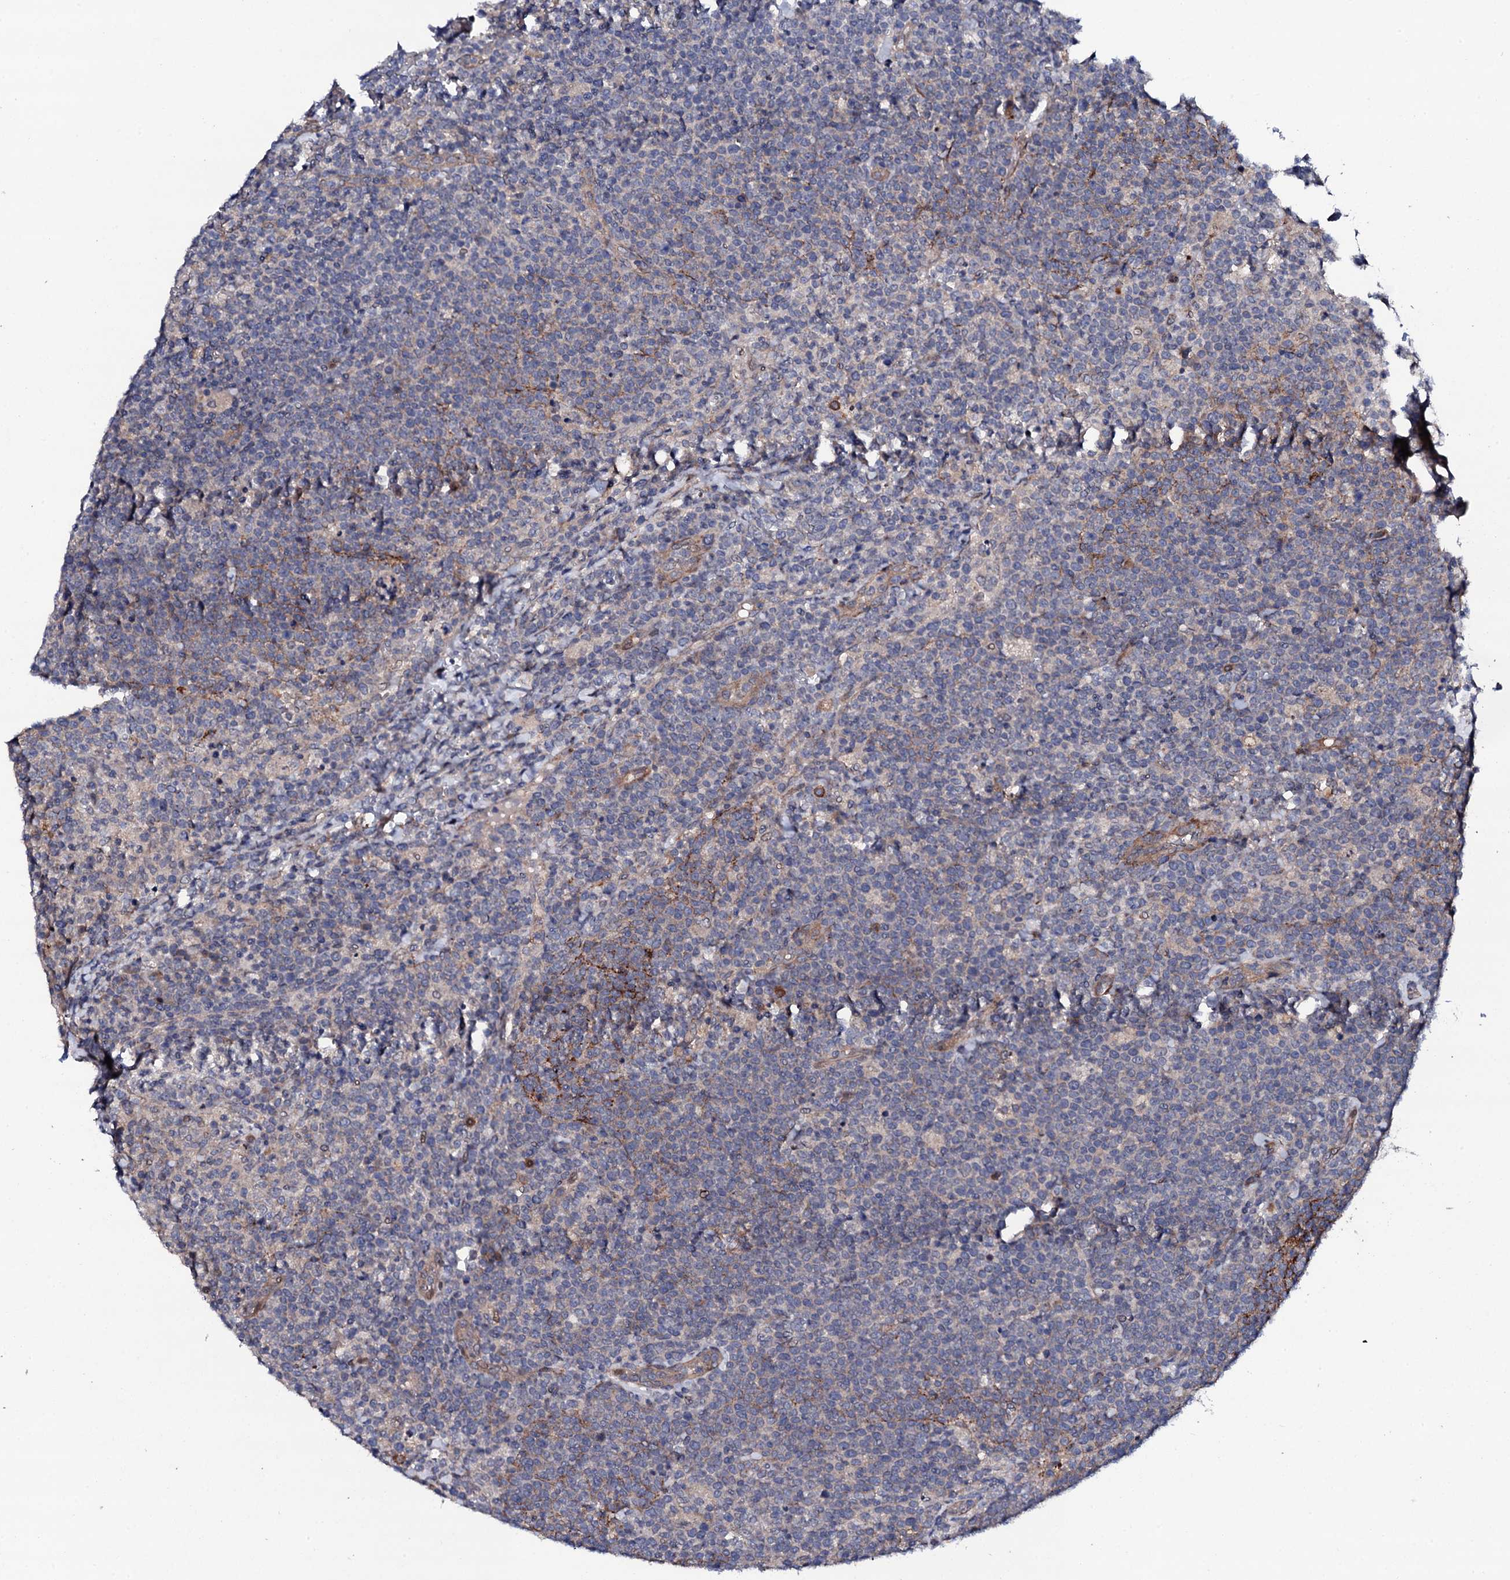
{"staining": {"intensity": "negative", "quantity": "none", "location": "none"}, "tissue": "lymphoma", "cell_type": "Tumor cells", "image_type": "cancer", "snomed": [{"axis": "morphology", "description": "Malignant lymphoma, non-Hodgkin's type, High grade"}, {"axis": "topography", "description": "Lymph node"}], "caption": "IHC image of neoplastic tissue: high-grade malignant lymphoma, non-Hodgkin's type stained with DAB exhibits no significant protein positivity in tumor cells.", "gene": "CIAO2A", "patient": {"sex": "male", "age": 61}}